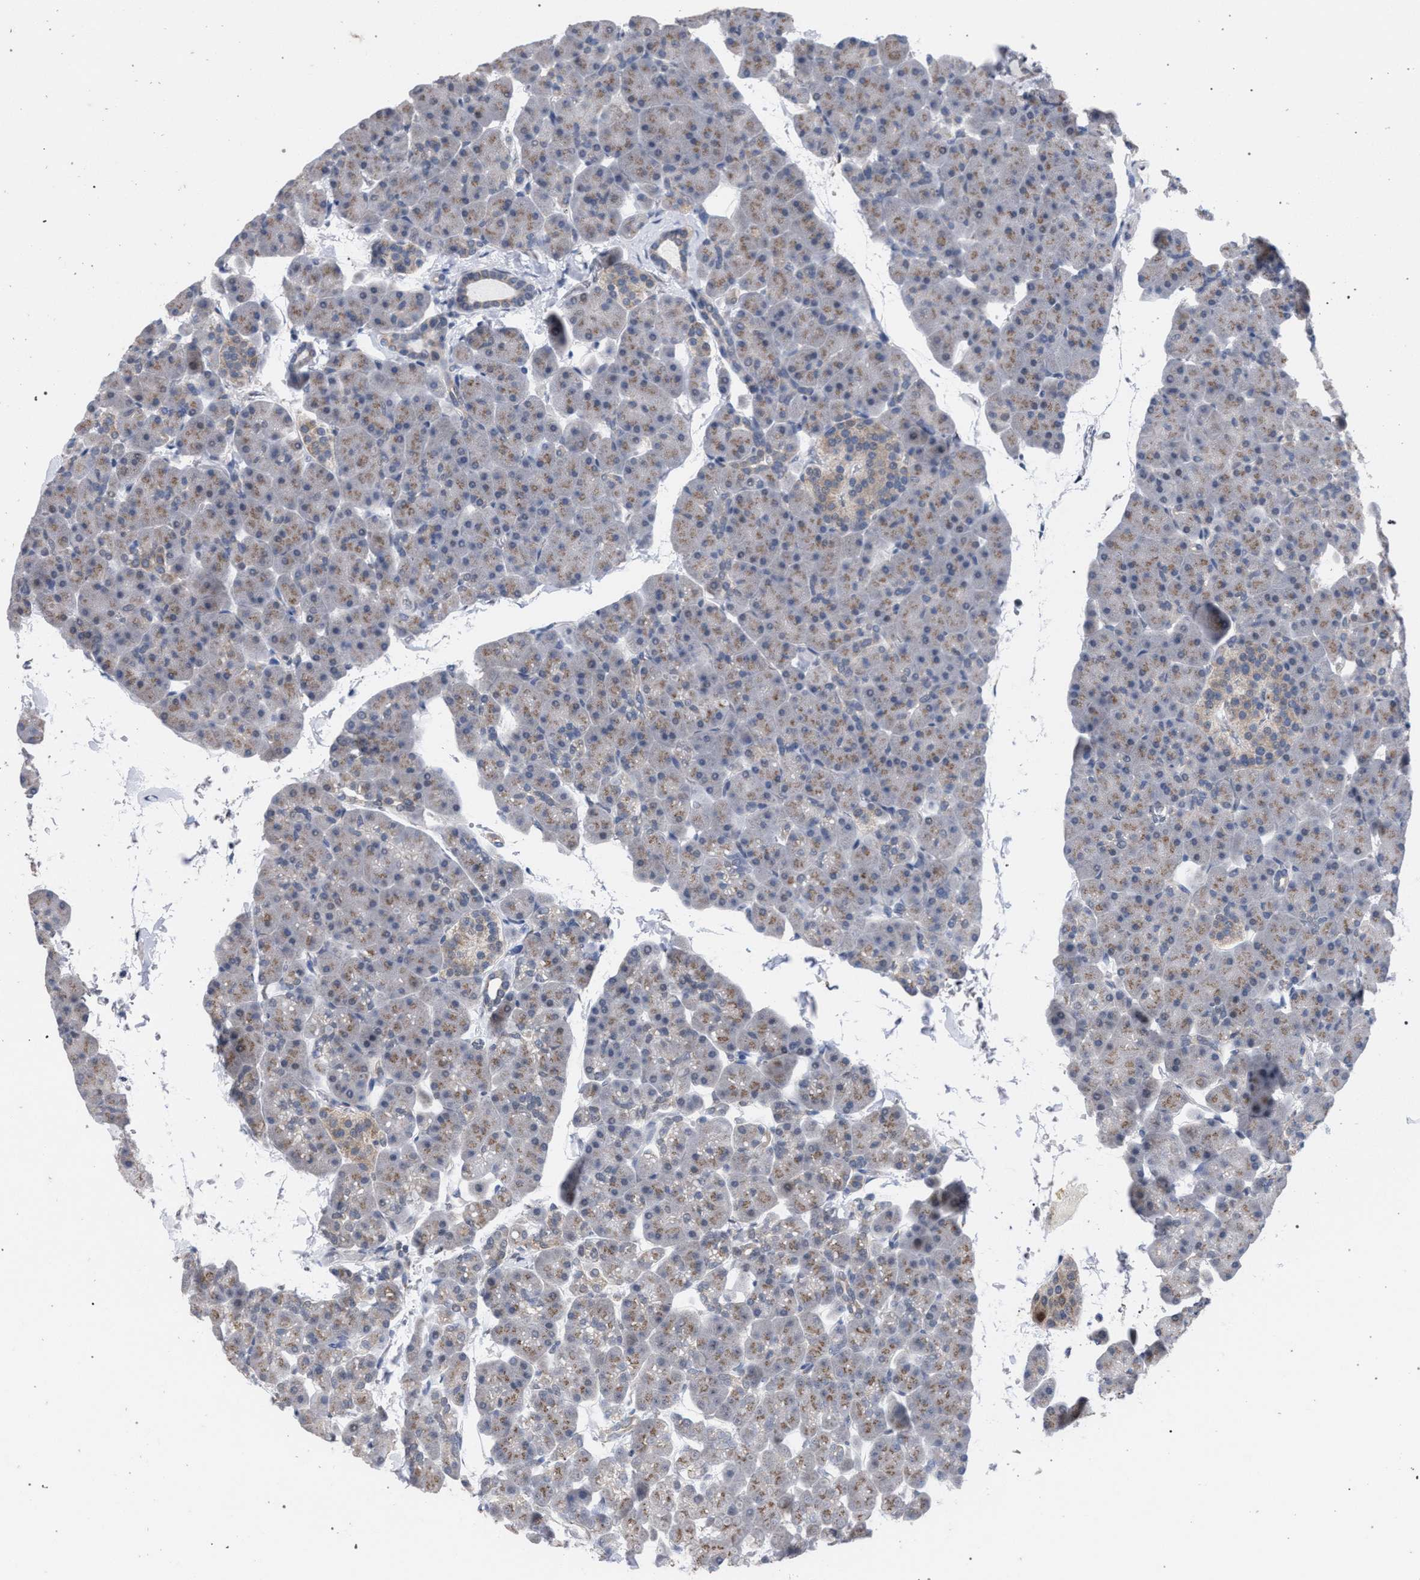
{"staining": {"intensity": "weak", "quantity": ">75%", "location": "cytoplasmic/membranous"}, "tissue": "pancreas", "cell_type": "Exocrine glandular cells", "image_type": "normal", "snomed": [{"axis": "morphology", "description": "Normal tissue, NOS"}, {"axis": "topography", "description": "Pancreas"}], "caption": "This is a histology image of IHC staining of unremarkable pancreas, which shows weak expression in the cytoplasmic/membranous of exocrine glandular cells.", "gene": "GOLGA2", "patient": {"sex": "male", "age": 35}}